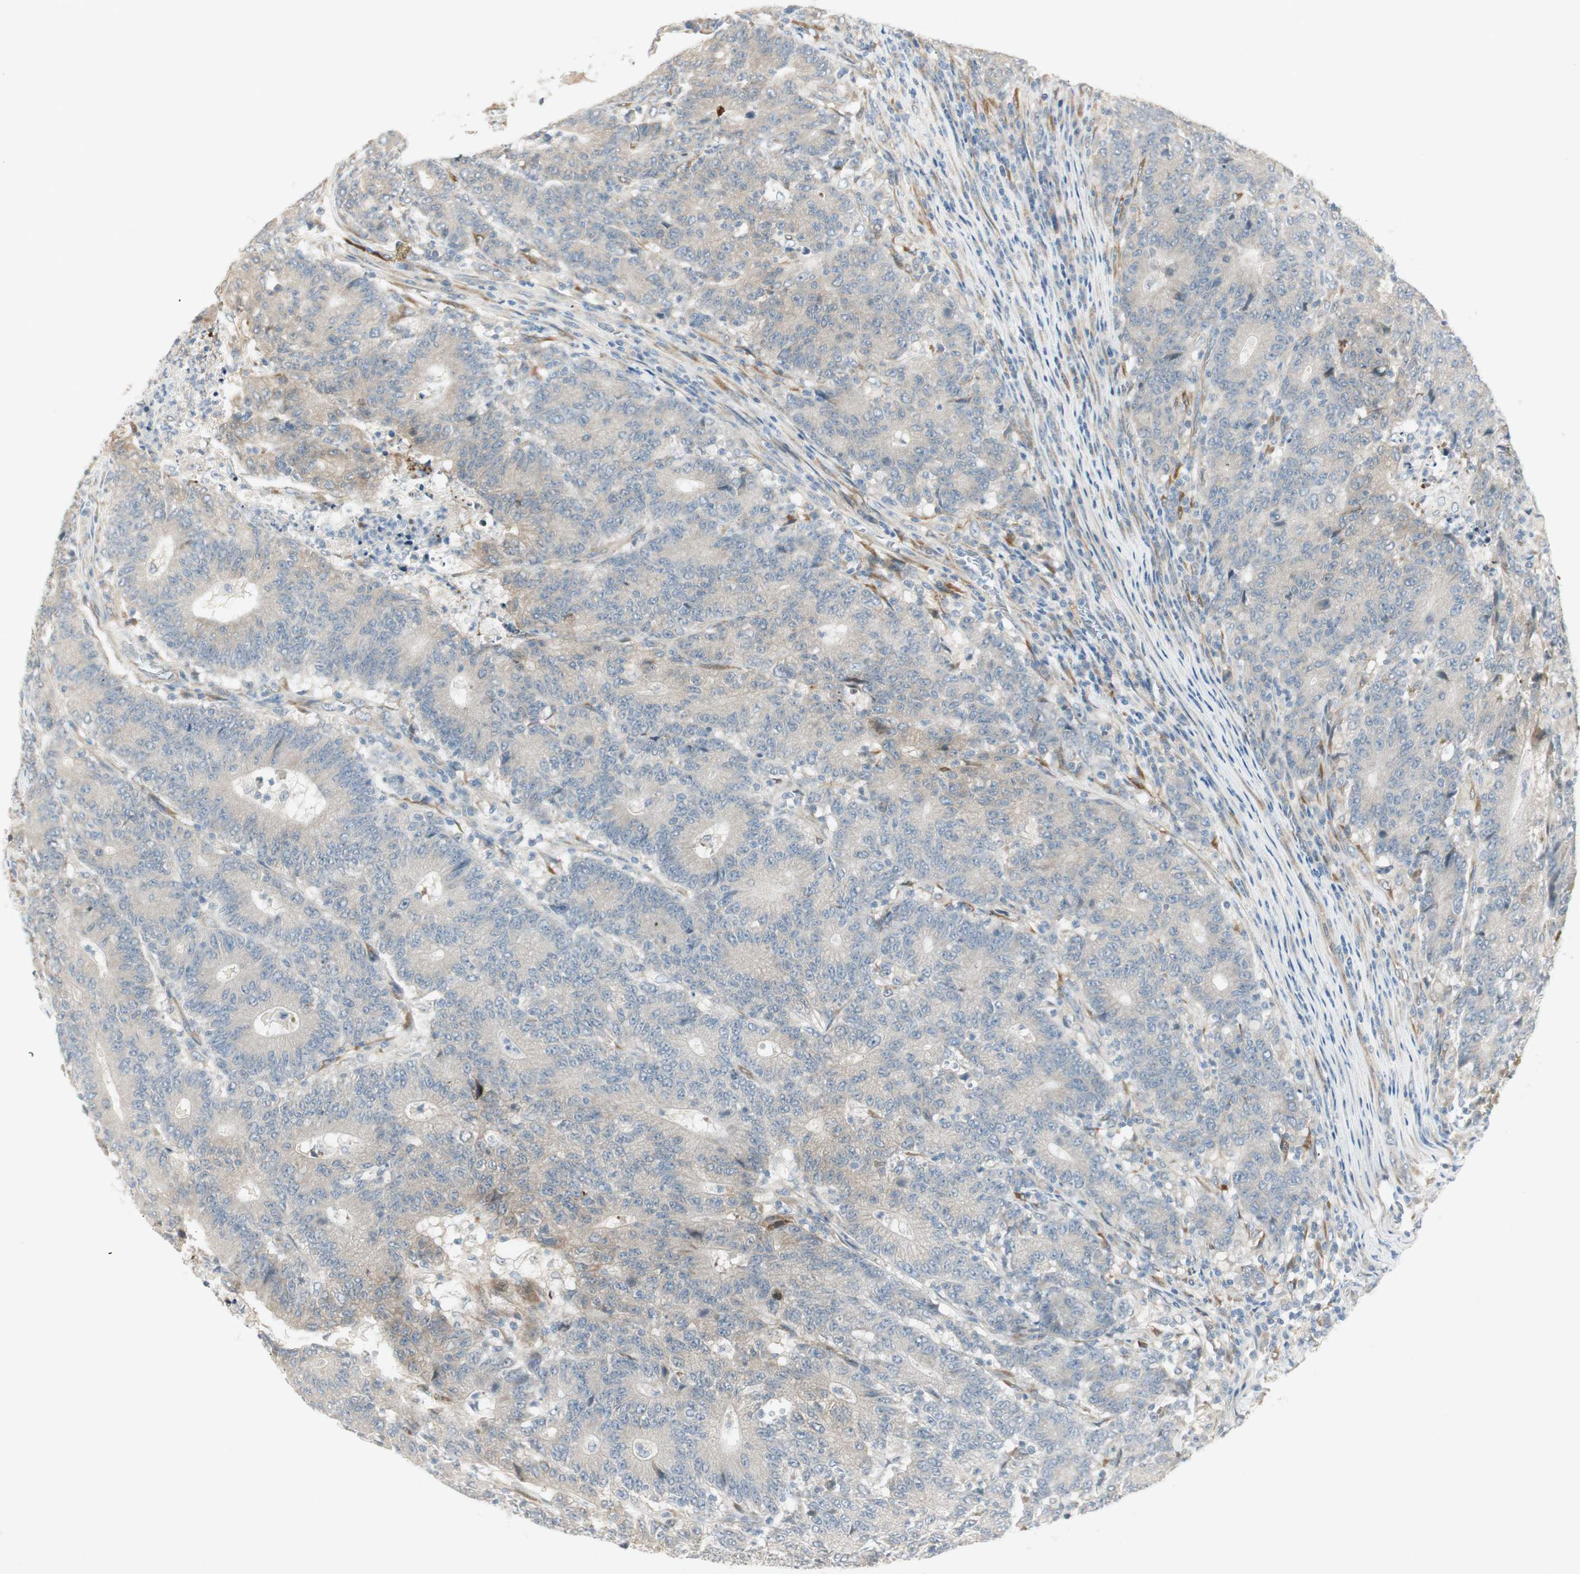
{"staining": {"intensity": "weak", "quantity": "25%-75%", "location": "cytoplasmic/membranous"}, "tissue": "colorectal cancer", "cell_type": "Tumor cells", "image_type": "cancer", "snomed": [{"axis": "morphology", "description": "Normal tissue, NOS"}, {"axis": "morphology", "description": "Adenocarcinoma, NOS"}, {"axis": "topography", "description": "Colon"}], "caption": "A brown stain highlights weak cytoplasmic/membranous expression of a protein in human colorectal adenocarcinoma tumor cells. The staining is performed using DAB brown chromogen to label protein expression. The nuclei are counter-stained blue using hematoxylin.", "gene": "STON1-GTF2A1L", "patient": {"sex": "female", "age": 75}}